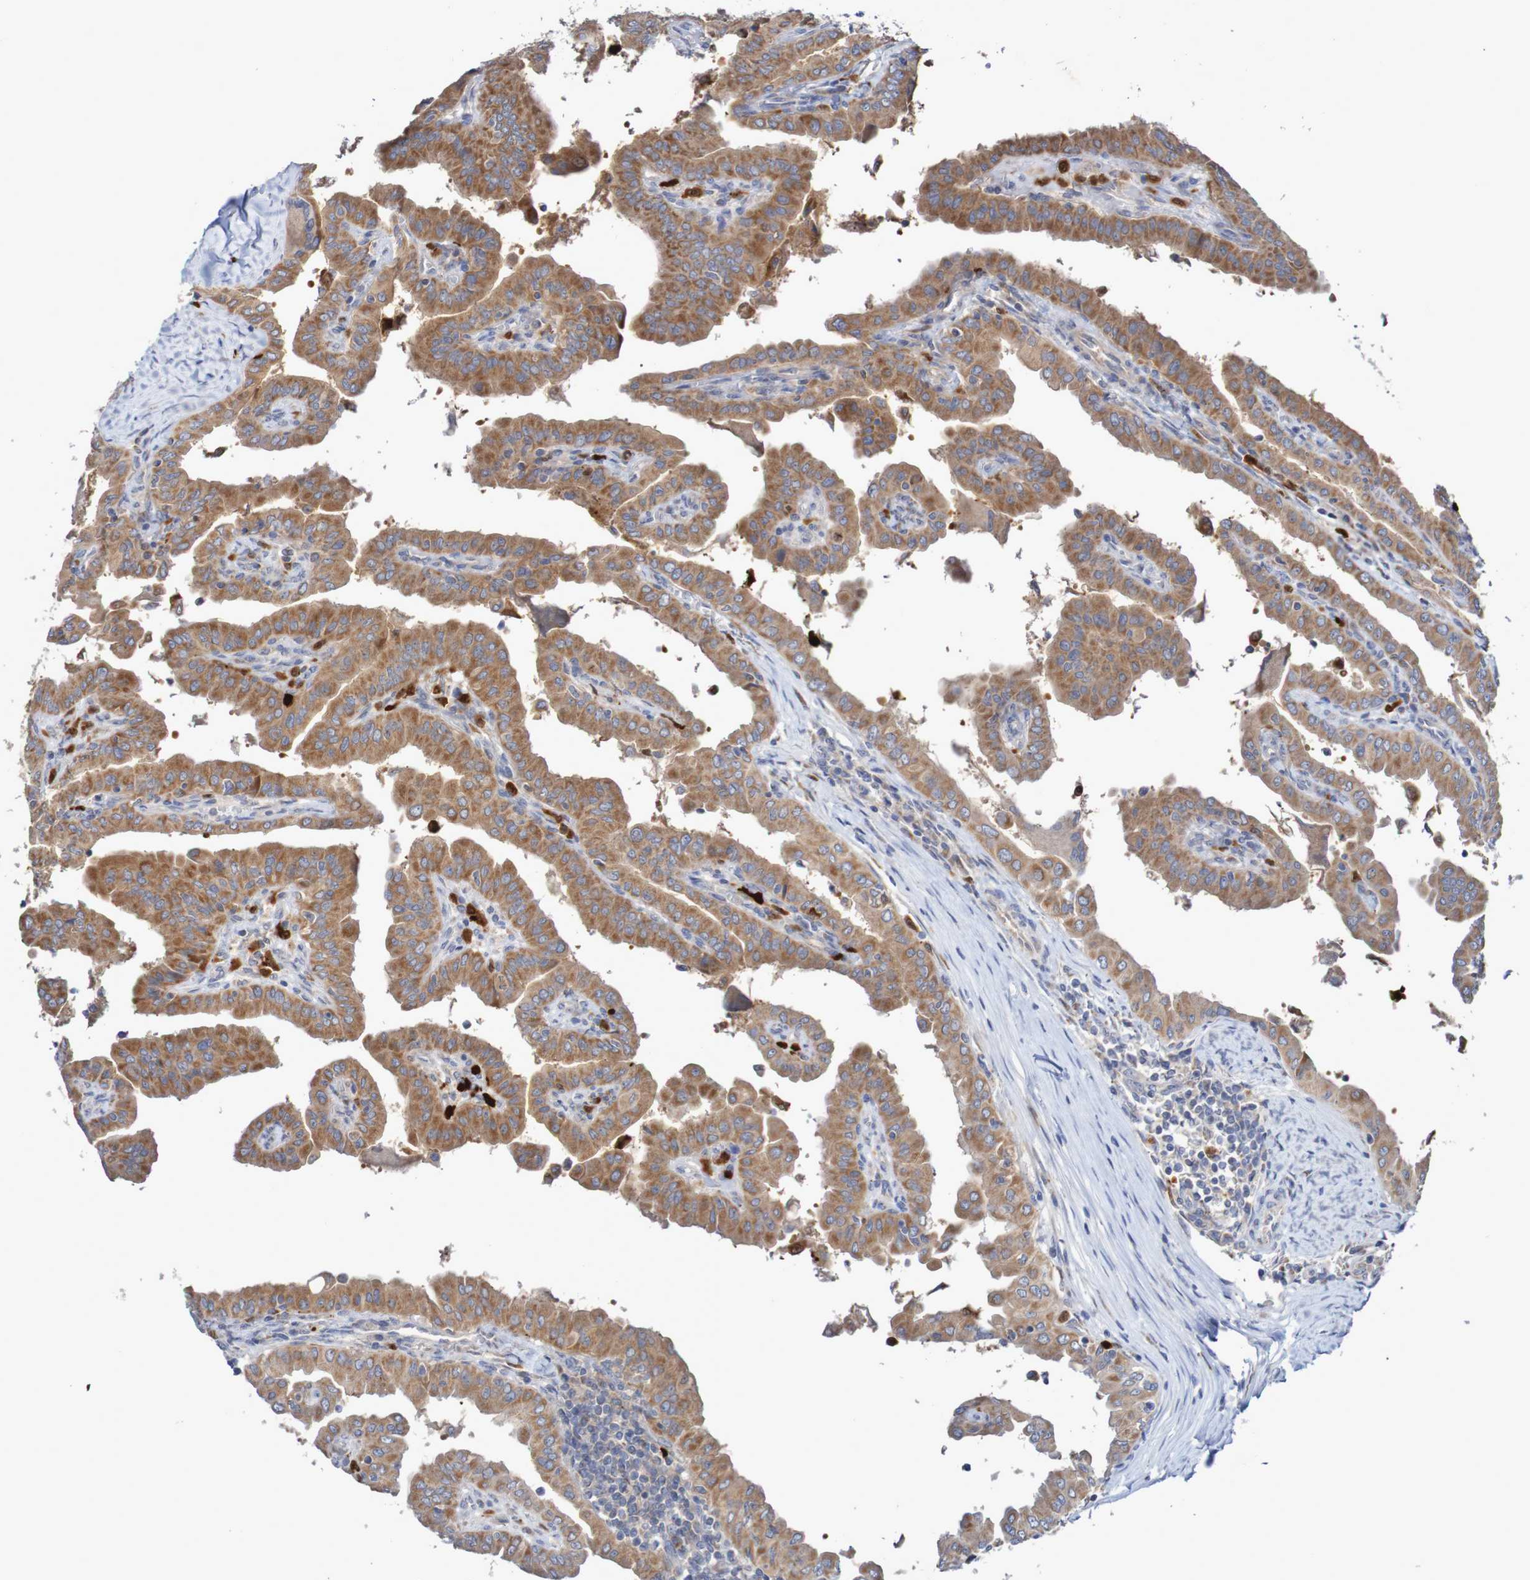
{"staining": {"intensity": "moderate", "quantity": ">75%", "location": "cytoplasmic/membranous"}, "tissue": "thyroid cancer", "cell_type": "Tumor cells", "image_type": "cancer", "snomed": [{"axis": "morphology", "description": "Papillary adenocarcinoma, NOS"}, {"axis": "topography", "description": "Thyroid gland"}], "caption": "Thyroid cancer stained with a brown dye reveals moderate cytoplasmic/membranous positive positivity in about >75% of tumor cells.", "gene": "PARP4", "patient": {"sex": "male", "age": 33}}